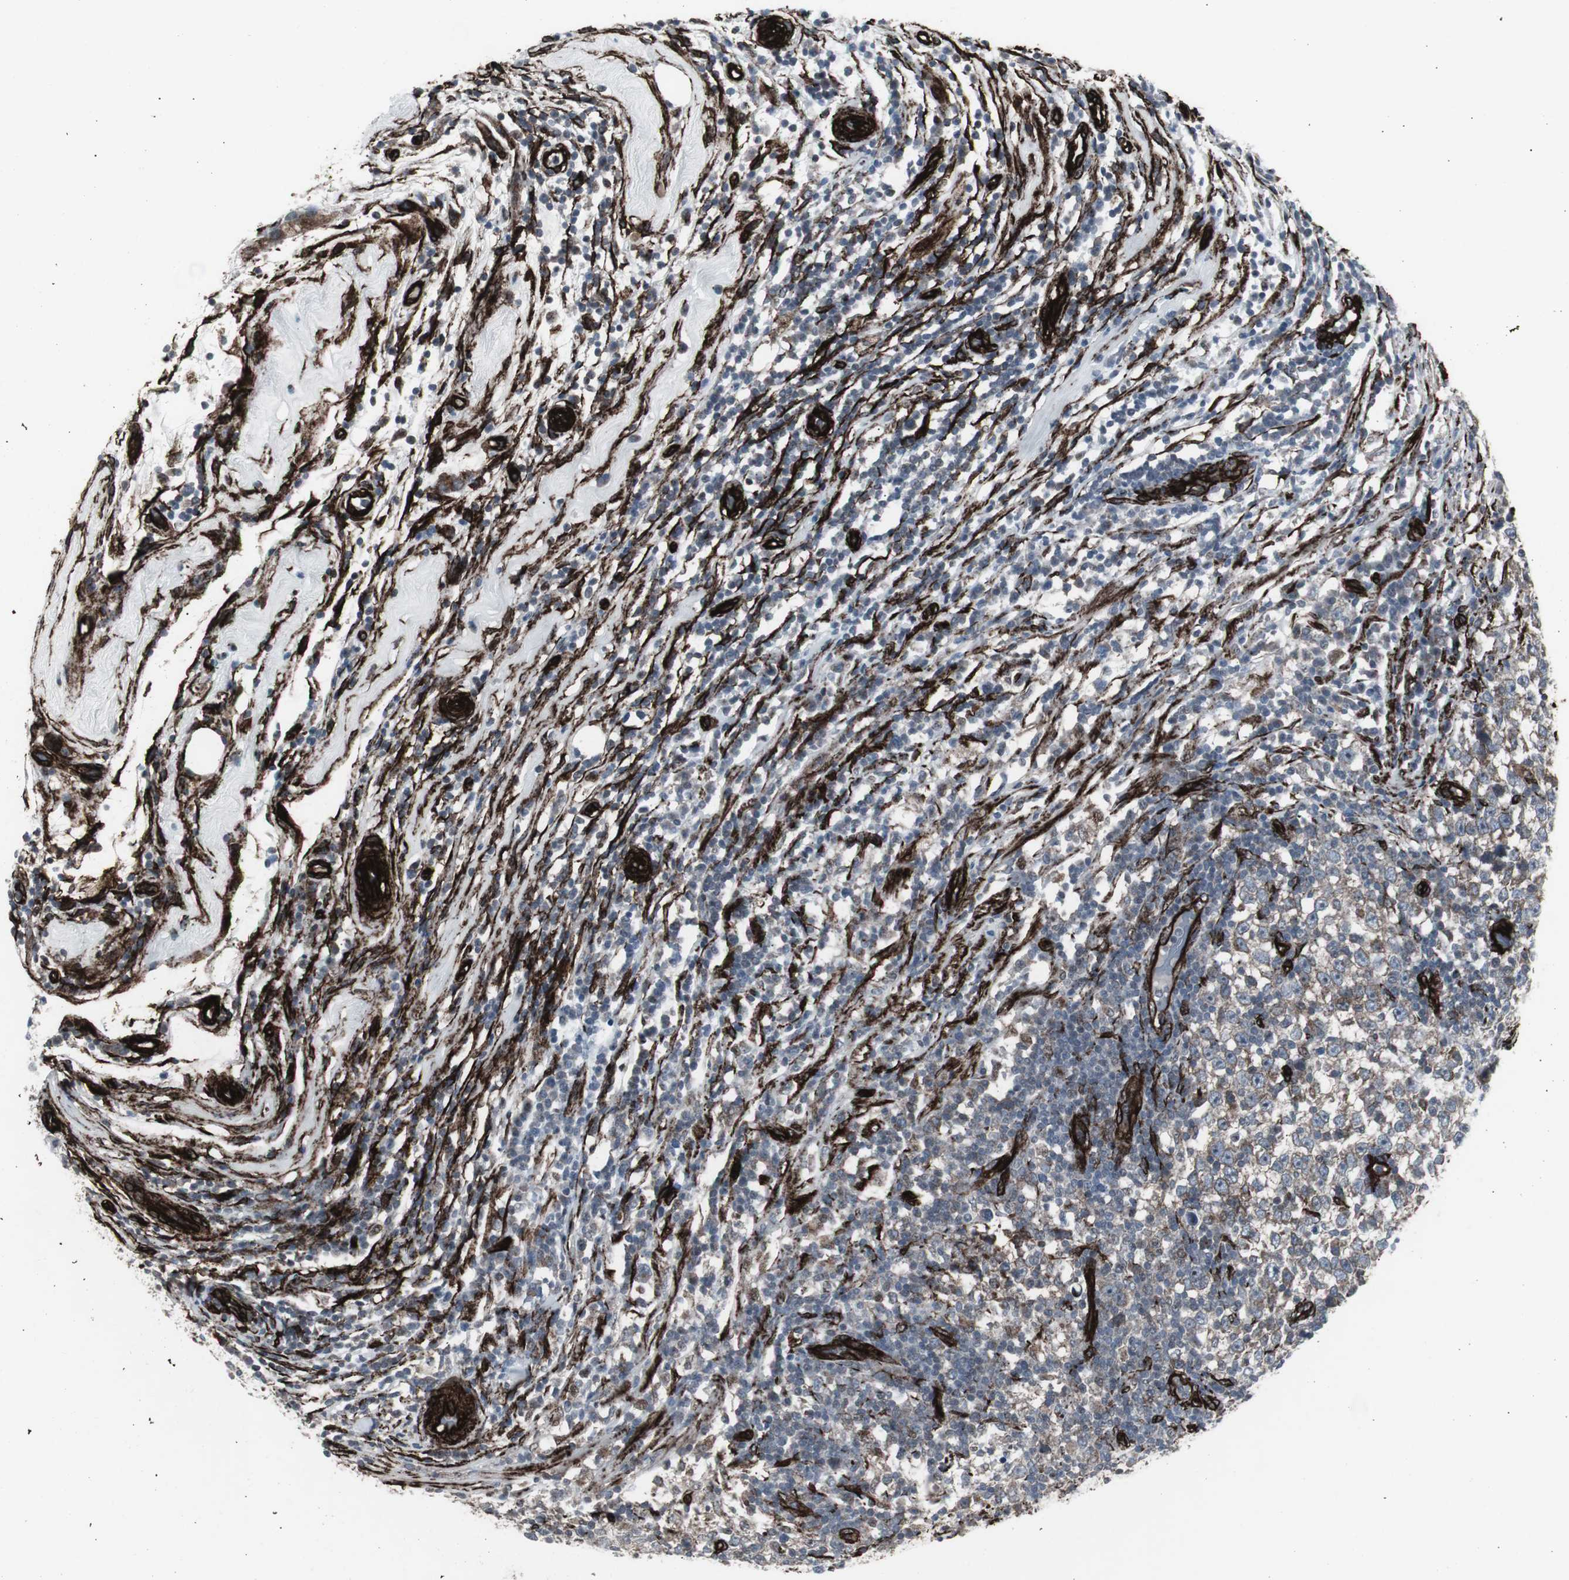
{"staining": {"intensity": "weak", "quantity": "25%-75%", "location": "cytoplasmic/membranous"}, "tissue": "testis cancer", "cell_type": "Tumor cells", "image_type": "cancer", "snomed": [{"axis": "morphology", "description": "Seminoma, NOS"}, {"axis": "topography", "description": "Testis"}], "caption": "The micrograph reveals a brown stain indicating the presence of a protein in the cytoplasmic/membranous of tumor cells in testis cancer. The staining was performed using DAB, with brown indicating positive protein expression. Nuclei are stained blue with hematoxylin.", "gene": "PDGFA", "patient": {"sex": "male", "age": 43}}